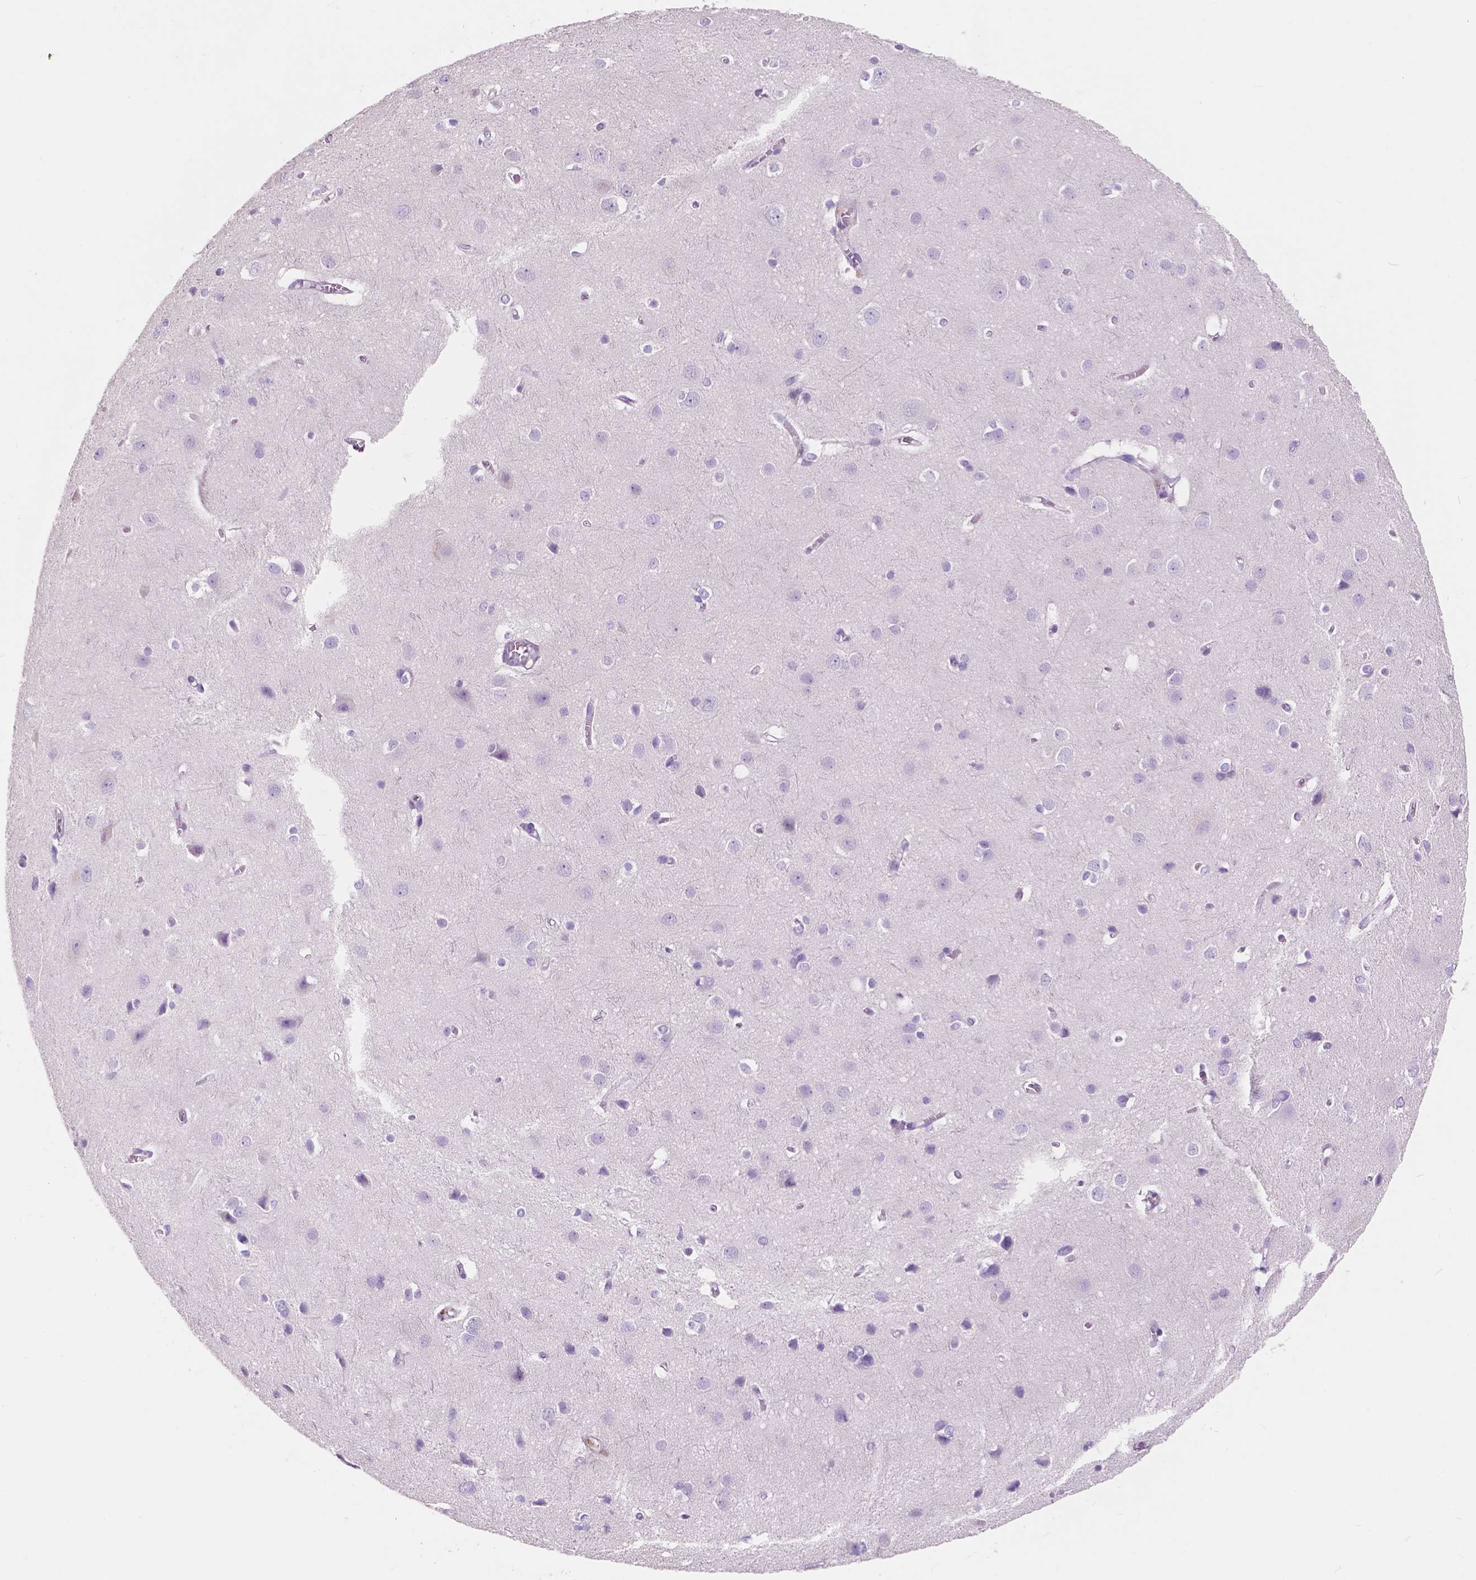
{"staining": {"intensity": "negative", "quantity": "none", "location": "none"}, "tissue": "cerebral cortex", "cell_type": "Endothelial cells", "image_type": "normal", "snomed": [{"axis": "morphology", "description": "Normal tissue, NOS"}, {"axis": "topography", "description": "Cerebral cortex"}], "caption": "Endothelial cells are negative for protein expression in normal human cerebral cortex. (Stains: DAB IHC with hematoxylin counter stain, Microscopy: brightfield microscopy at high magnification).", "gene": "CUZD1", "patient": {"sex": "male", "age": 37}}